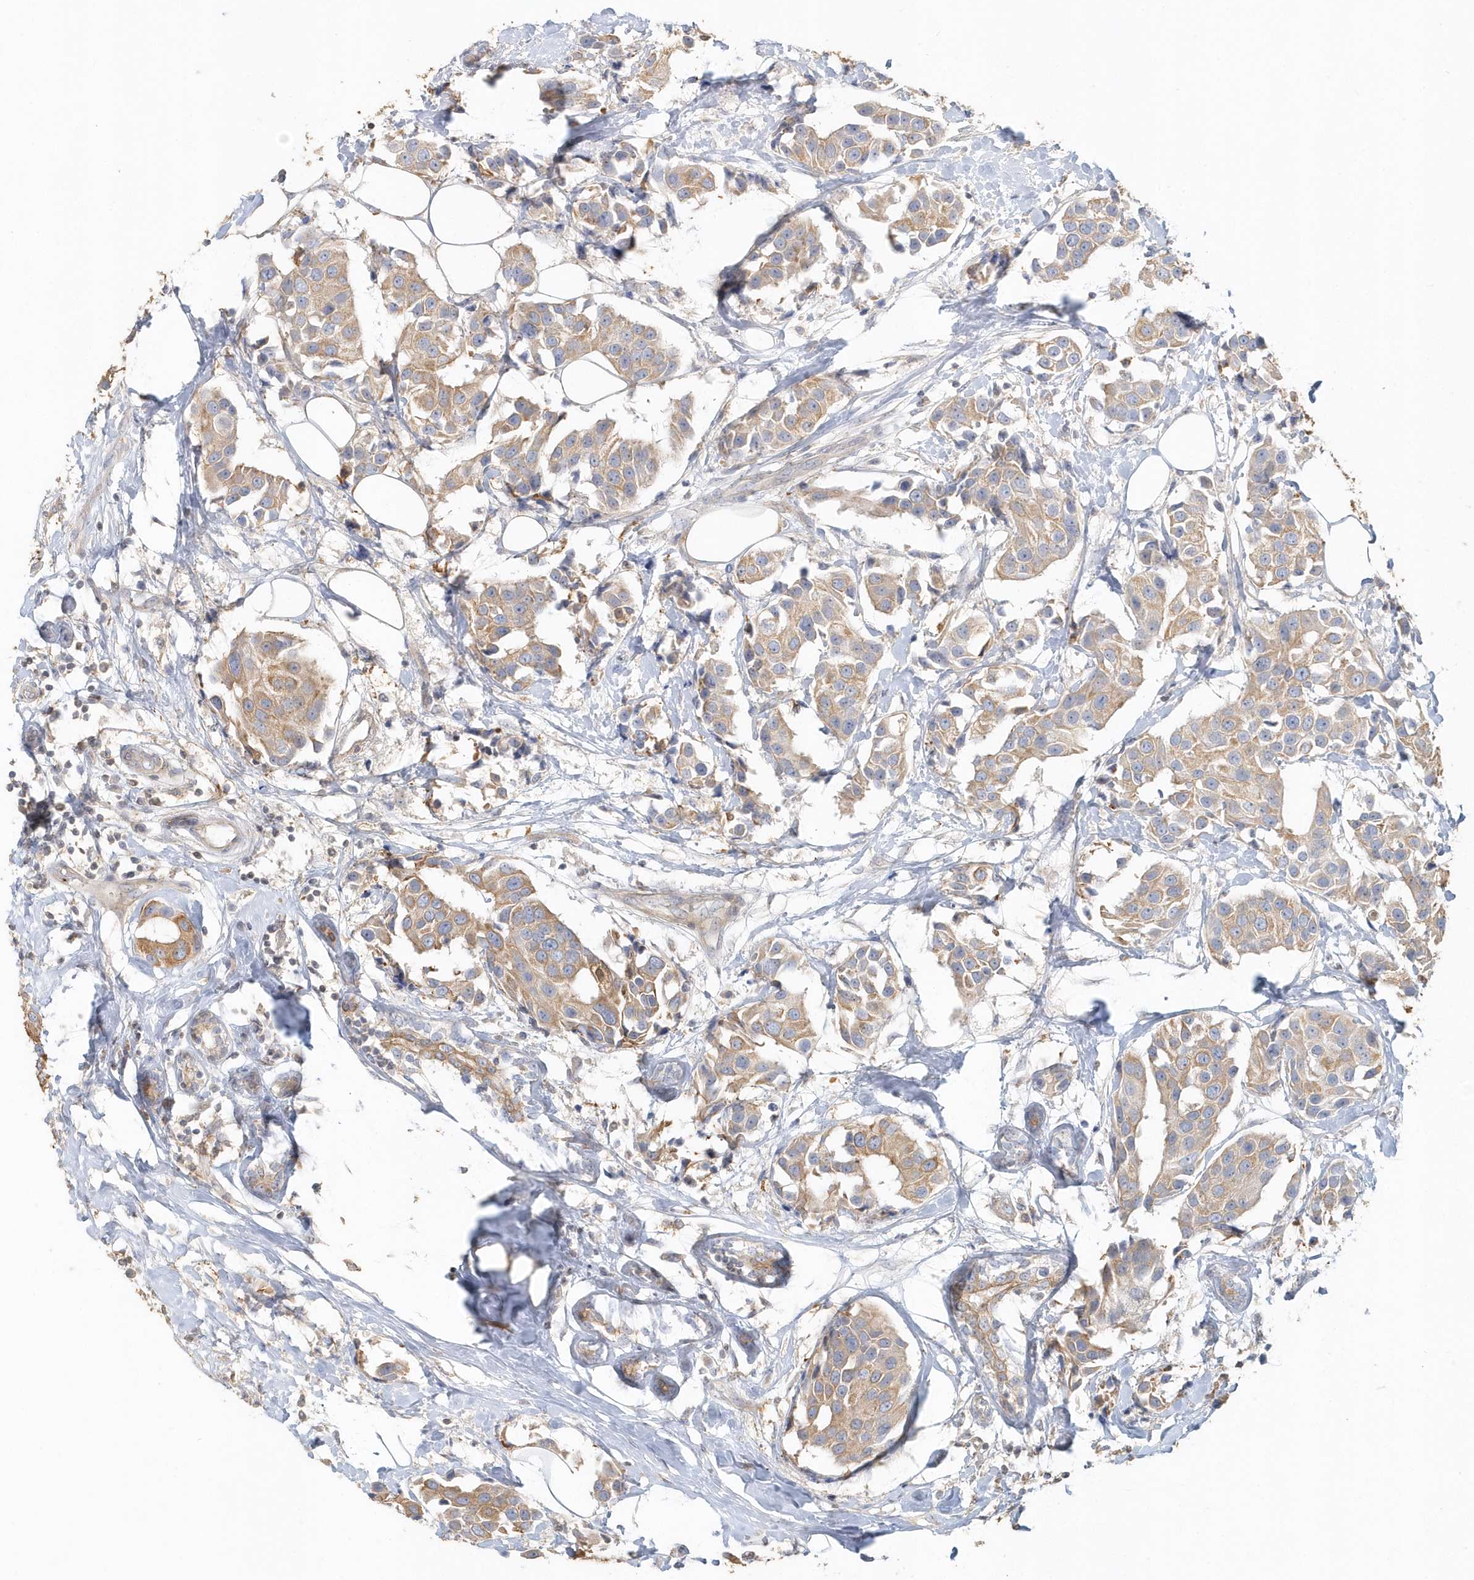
{"staining": {"intensity": "moderate", "quantity": ">75%", "location": "cytoplasmic/membranous"}, "tissue": "breast cancer", "cell_type": "Tumor cells", "image_type": "cancer", "snomed": [{"axis": "morphology", "description": "Normal tissue, NOS"}, {"axis": "morphology", "description": "Duct carcinoma"}, {"axis": "topography", "description": "Breast"}], "caption": "The photomicrograph displays a brown stain indicating the presence of a protein in the cytoplasmic/membranous of tumor cells in breast cancer (invasive ductal carcinoma).", "gene": "MMRN1", "patient": {"sex": "female", "age": 39}}